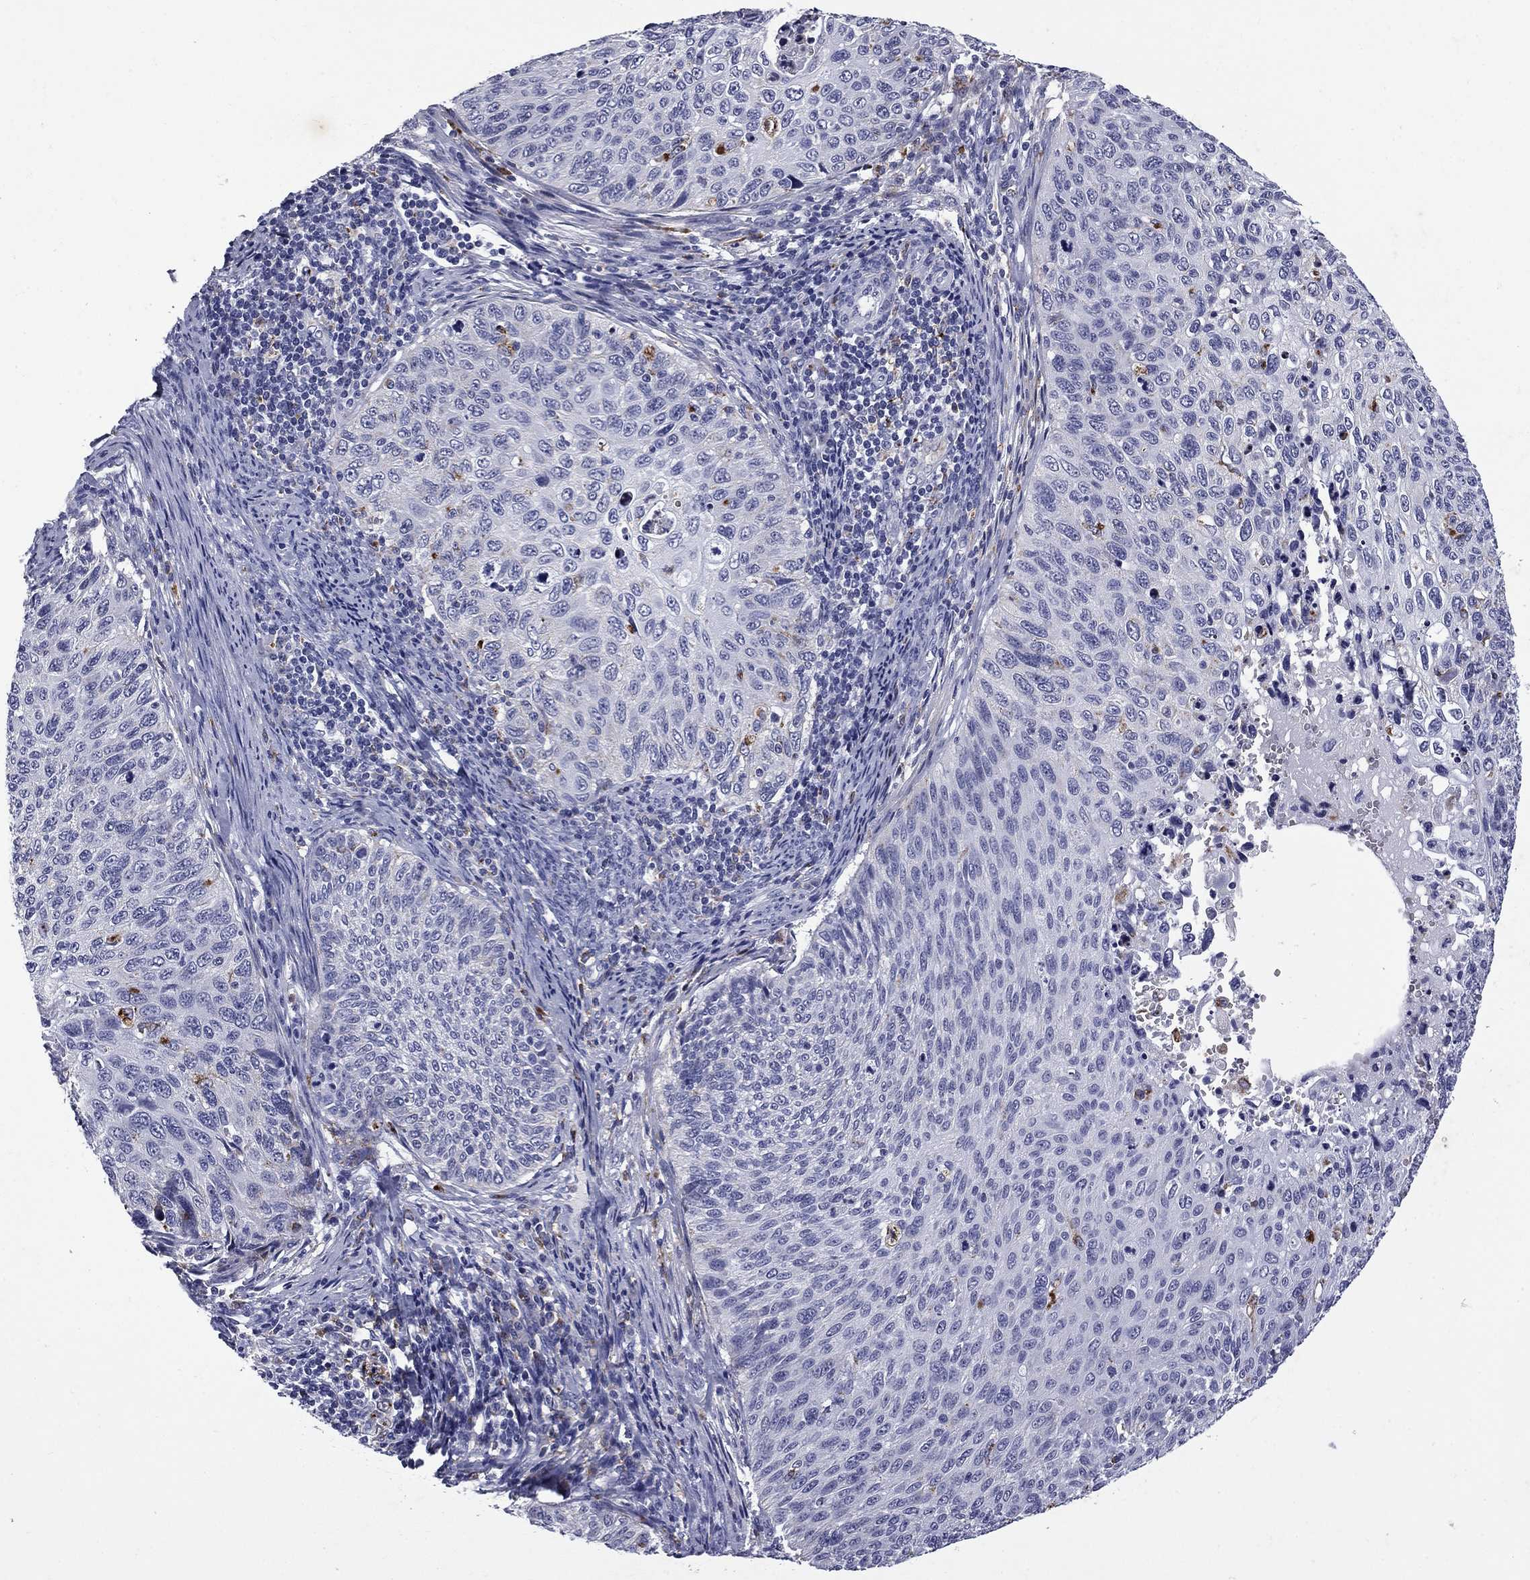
{"staining": {"intensity": "negative", "quantity": "none", "location": "none"}, "tissue": "cervical cancer", "cell_type": "Tumor cells", "image_type": "cancer", "snomed": [{"axis": "morphology", "description": "Squamous cell carcinoma, NOS"}, {"axis": "topography", "description": "Cervix"}], "caption": "High power microscopy micrograph of an IHC micrograph of cervical squamous cell carcinoma, revealing no significant positivity in tumor cells.", "gene": "MADCAM1", "patient": {"sex": "female", "age": 70}}